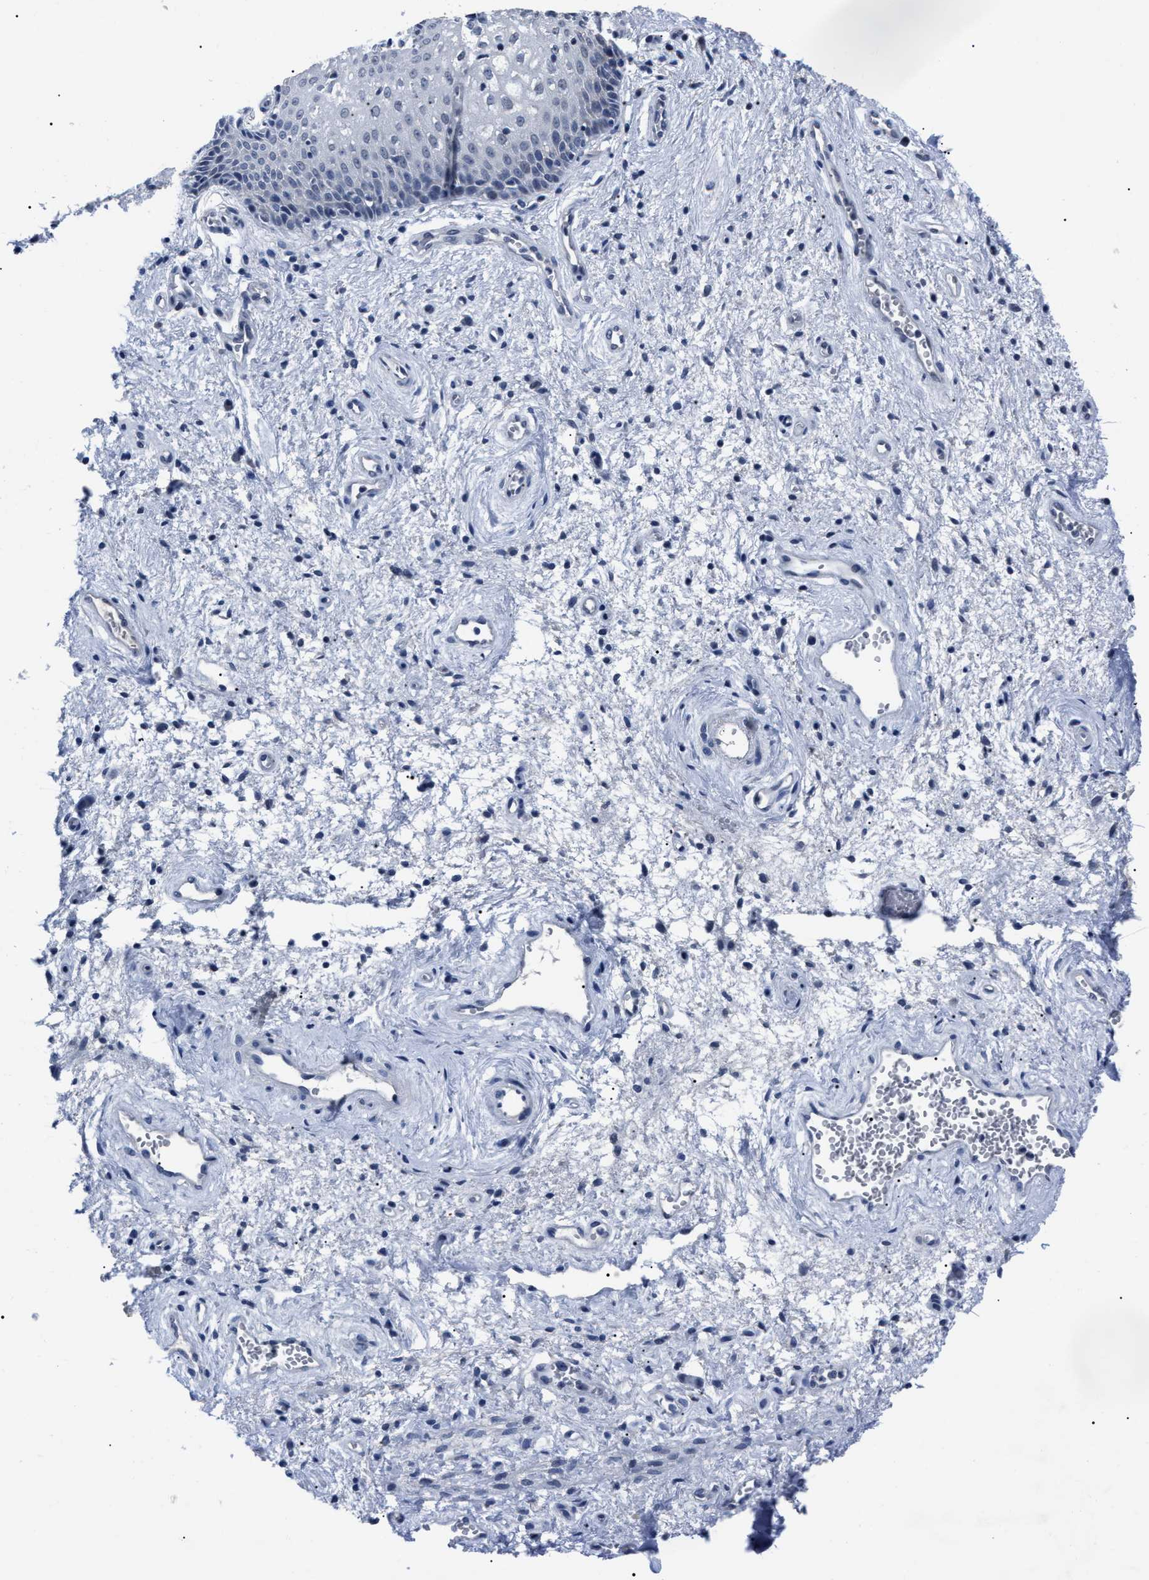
{"staining": {"intensity": "negative", "quantity": "none", "location": "none"}, "tissue": "vagina", "cell_type": "Squamous epithelial cells", "image_type": "normal", "snomed": [{"axis": "morphology", "description": "Normal tissue, NOS"}, {"axis": "topography", "description": "Vagina"}], "caption": "The IHC histopathology image has no significant expression in squamous epithelial cells of vagina. (DAB (3,3'-diaminobenzidine) immunohistochemistry with hematoxylin counter stain).", "gene": "LRWD1", "patient": {"sex": "female", "age": 34}}